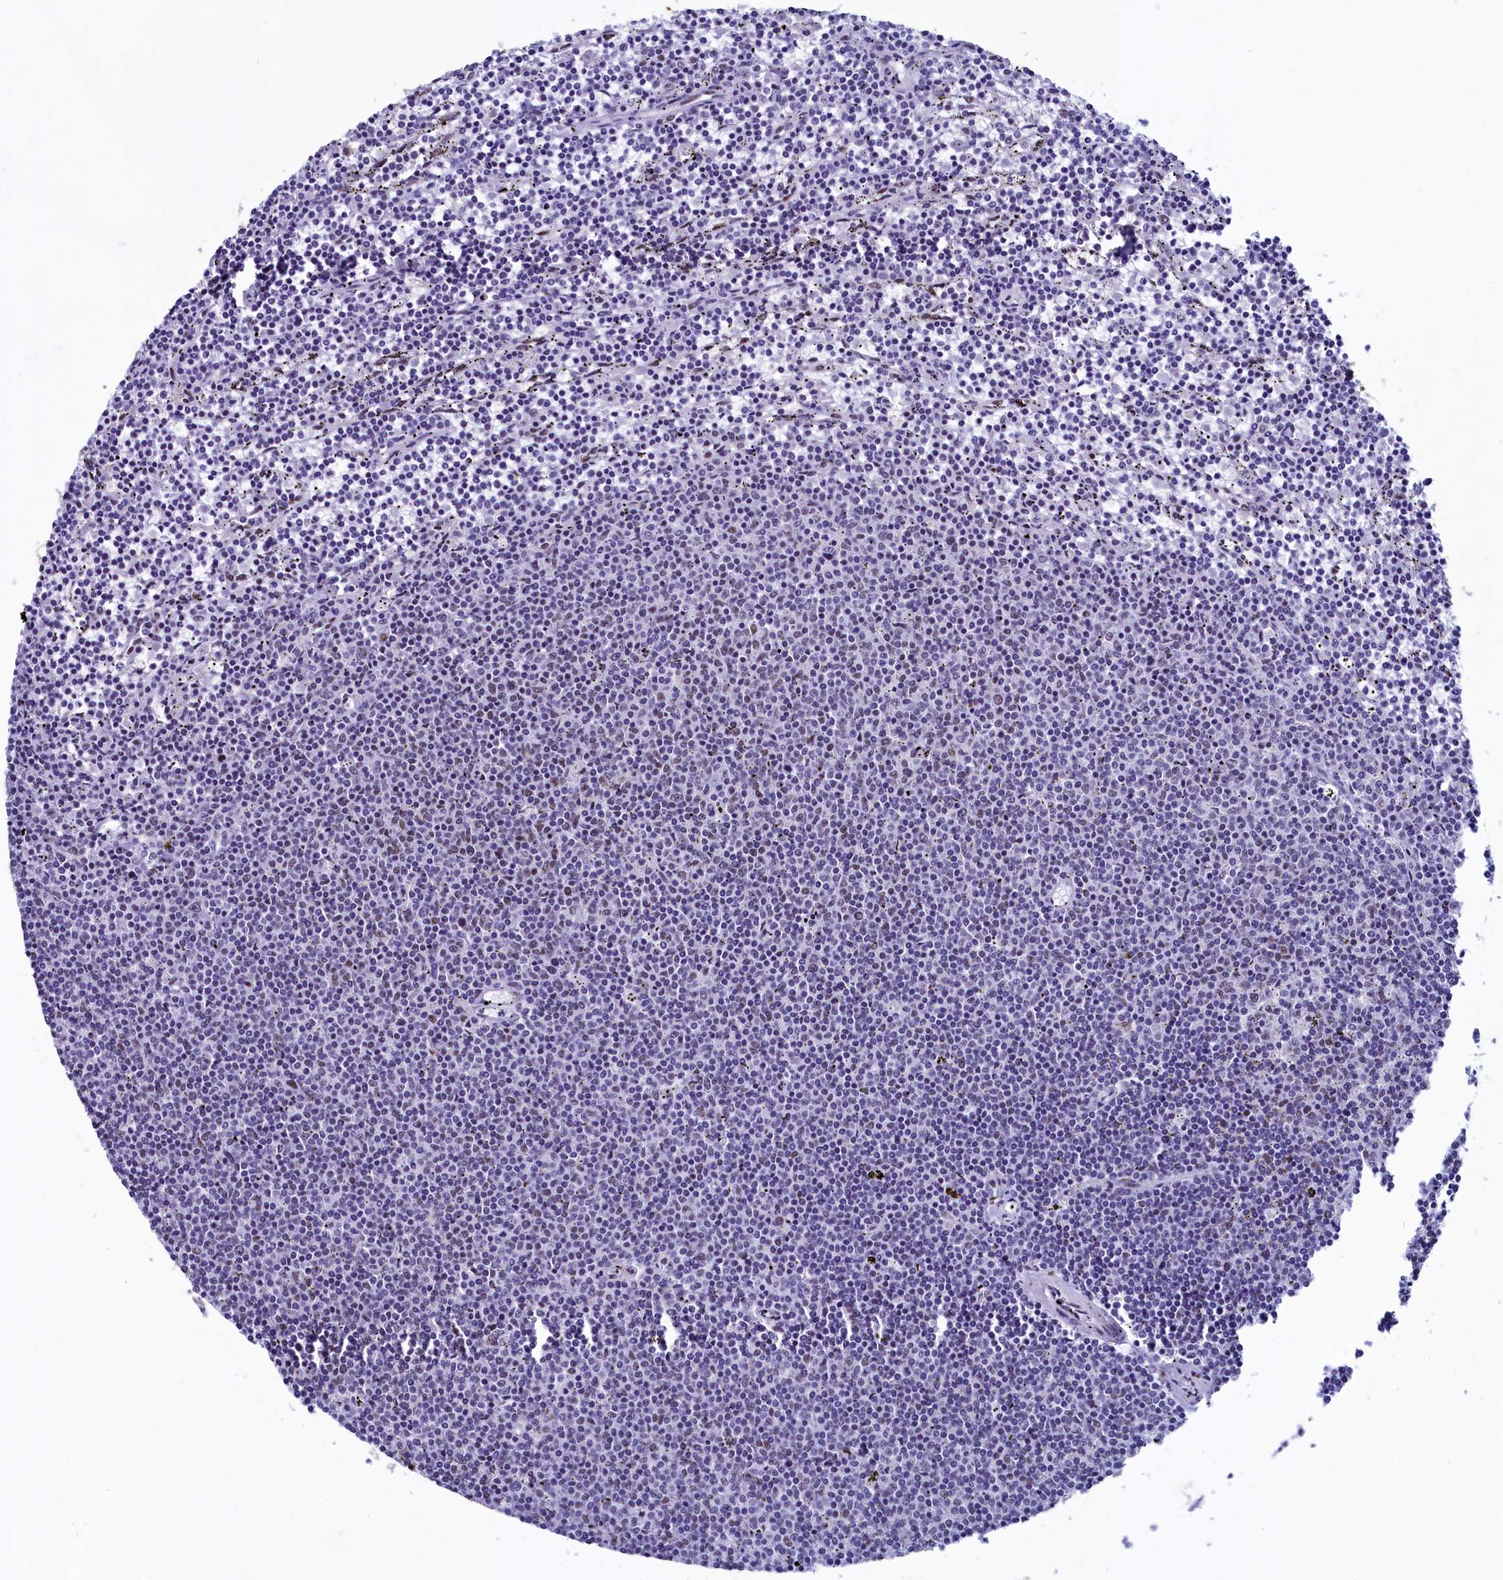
{"staining": {"intensity": "negative", "quantity": "none", "location": "none"}, "tissue": "lymphoma", "cell_type": "Tumor cells", "image_type": "cancer", "snomed": [{"axis": "morphology", "description": "Malignant lymphoma, non-Hodgkin's type, Low grade"}, {"axis": "topography", "description": "Spleen"}], "caption": "Protein analysis of lymphoma demonstrates no significant expression in tumor cells.", "gene": "SUGP2", "patient": {"sex": "female", "age": 50}}